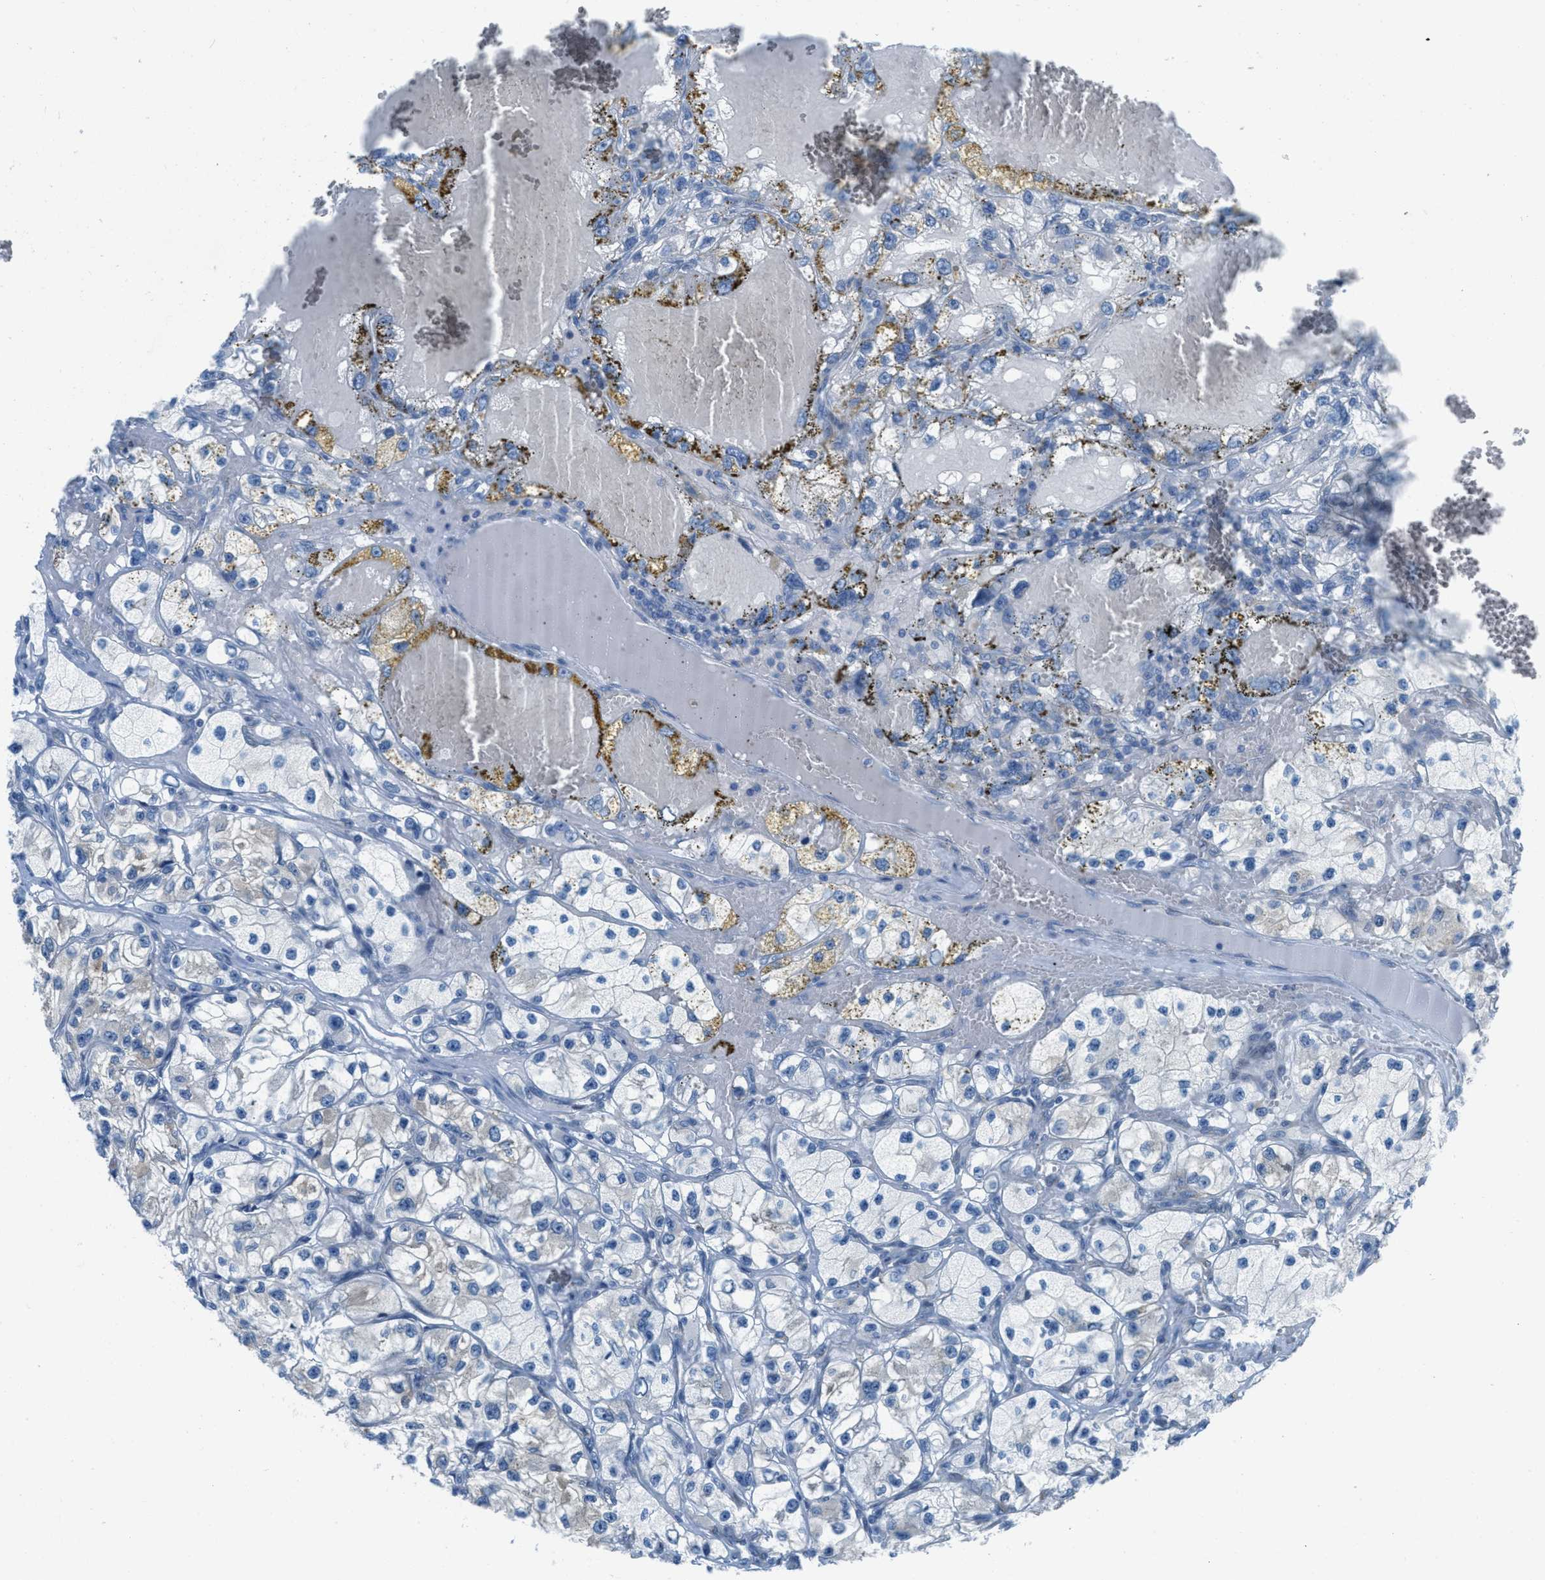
{"staining": {"intensity": "moderate", "quantity": "<25%", "location": "cytoplasmic/membranous"}, "tissue": "renal cancer", "cell_type": "Tumor cells", "image_type": "cancer", "snomed": [{"axis": "morphology", "description": "Adenocarcinoma, NOS"}, {"axis": "topography", "description": "Kidney"}], "caption": "Immunohistochemistry (IHC) histopathology image of neoplastic tissue: adenocarcinoma (renal) stained using IHC demonstrates low levels of moderate protein expression localized specifically in the cytoplasmic/membranous of tumor cells, appearing as a cytoplasmic/membranous brown color.", "gene": "MAPRE2", "patient": {"sex": "female", "age": 57}}